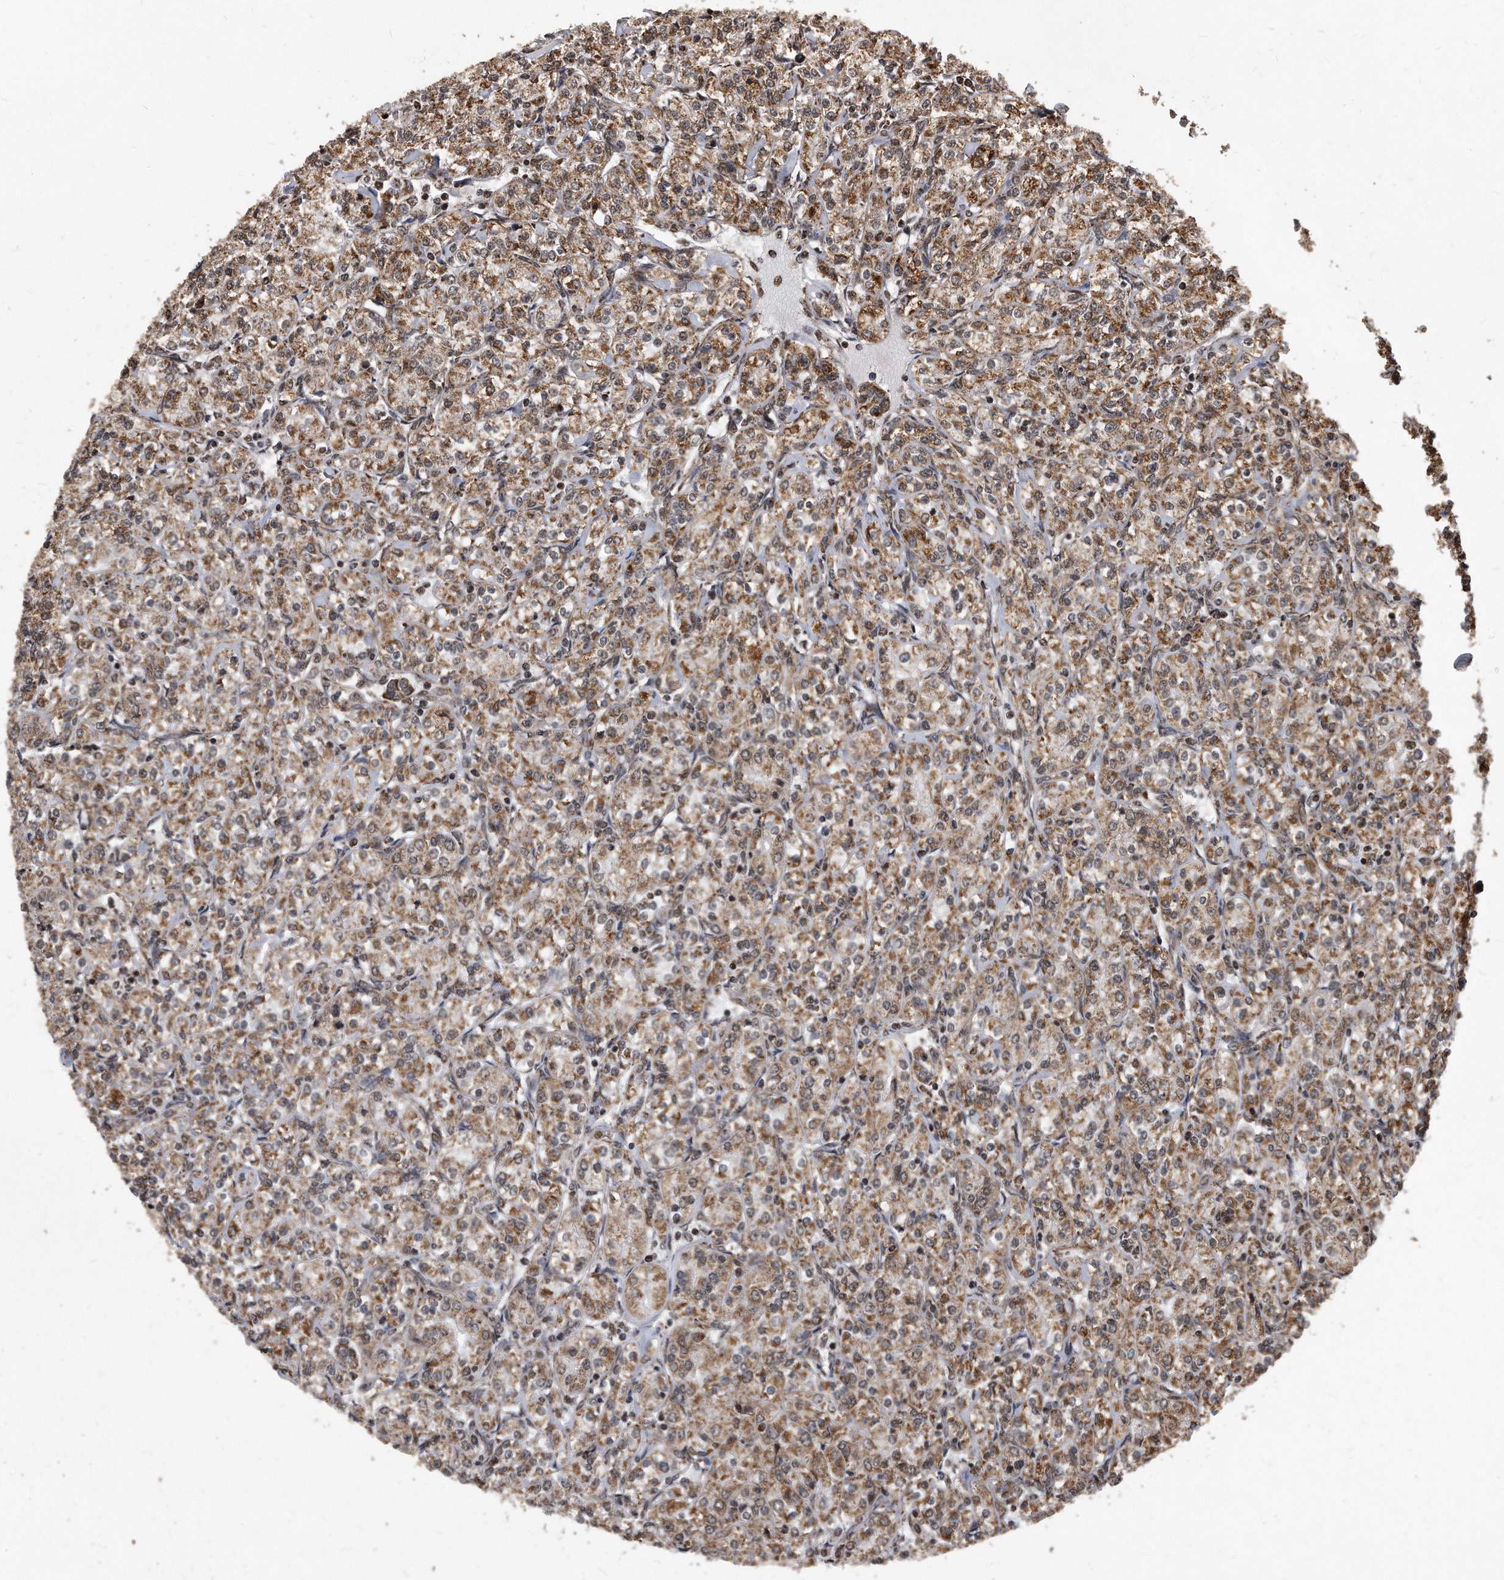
{"staining": {"intensity": "moderate", "quantity": ">75%", "location": "cytoplasmic/membranous"}, "tissue": "renal cancer", "cell_type": "Tumor cells", "image_type": "cancer", "snomed": [{"axis": "morphology", "description": "Adenocarcinoma, NOS"}, {"axis": "topography", "description": "Kidney"}], "caption": "A medium amount of moderate cytoplasmic/membranous positivity is identified in approximately >75% of tumor cells in renal adenocarcinoma tissue. (DAB (3,3'-diaminobenzidine) = brown stain, brightfield microscopy at high magnification).", "gene": "DUSP22", "patient": {"sex": "male", "age": 77}}